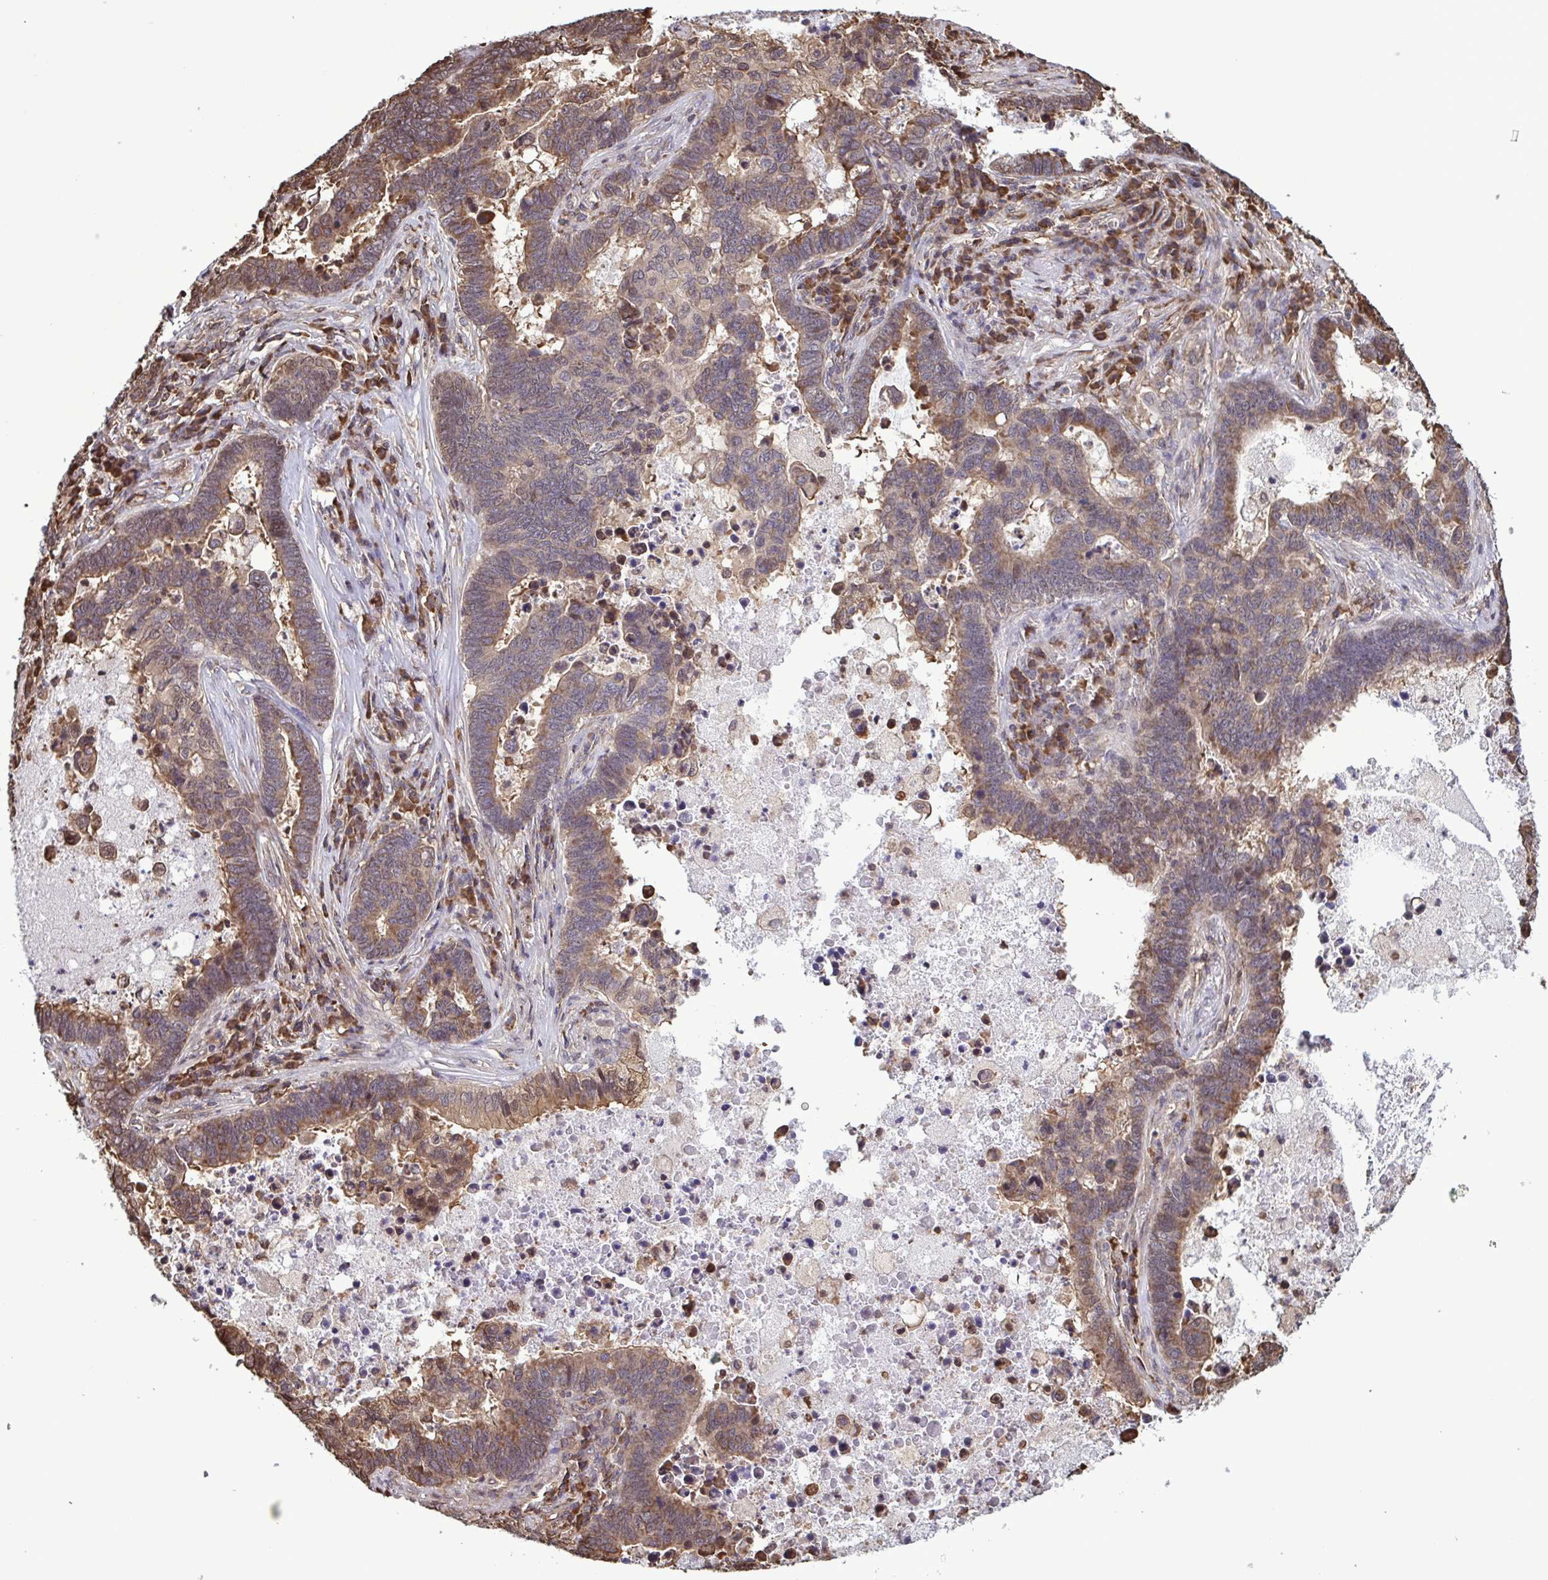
{"staining": {"intensity": "moderate", "quantity": ">75%", "location": "cytoplasmic/membranous"}, "tissue": "lung cancer", "cell_type": "Tumor cells", "image_type": "cancer", "snomed": [{"axis": "morphology", "description": "Aneuploidy"}, {"axis": "morphology", "description": "Adenocarcinoma, NOS"}, {"axis": "morphology", "description": "Adenocarcinoma primary or metastatic"}, {"axis": "topography", "description": "Lung"}], "caption": "Human adenocarcinoma primary or metastatic (lung) stained for a protein (brown) exhibits moderate cytoplasmic/membranous positive expression in about >75% of tumor cells.", "gene": "SEC63", "patient": {"sex": "female", "age": 75}}